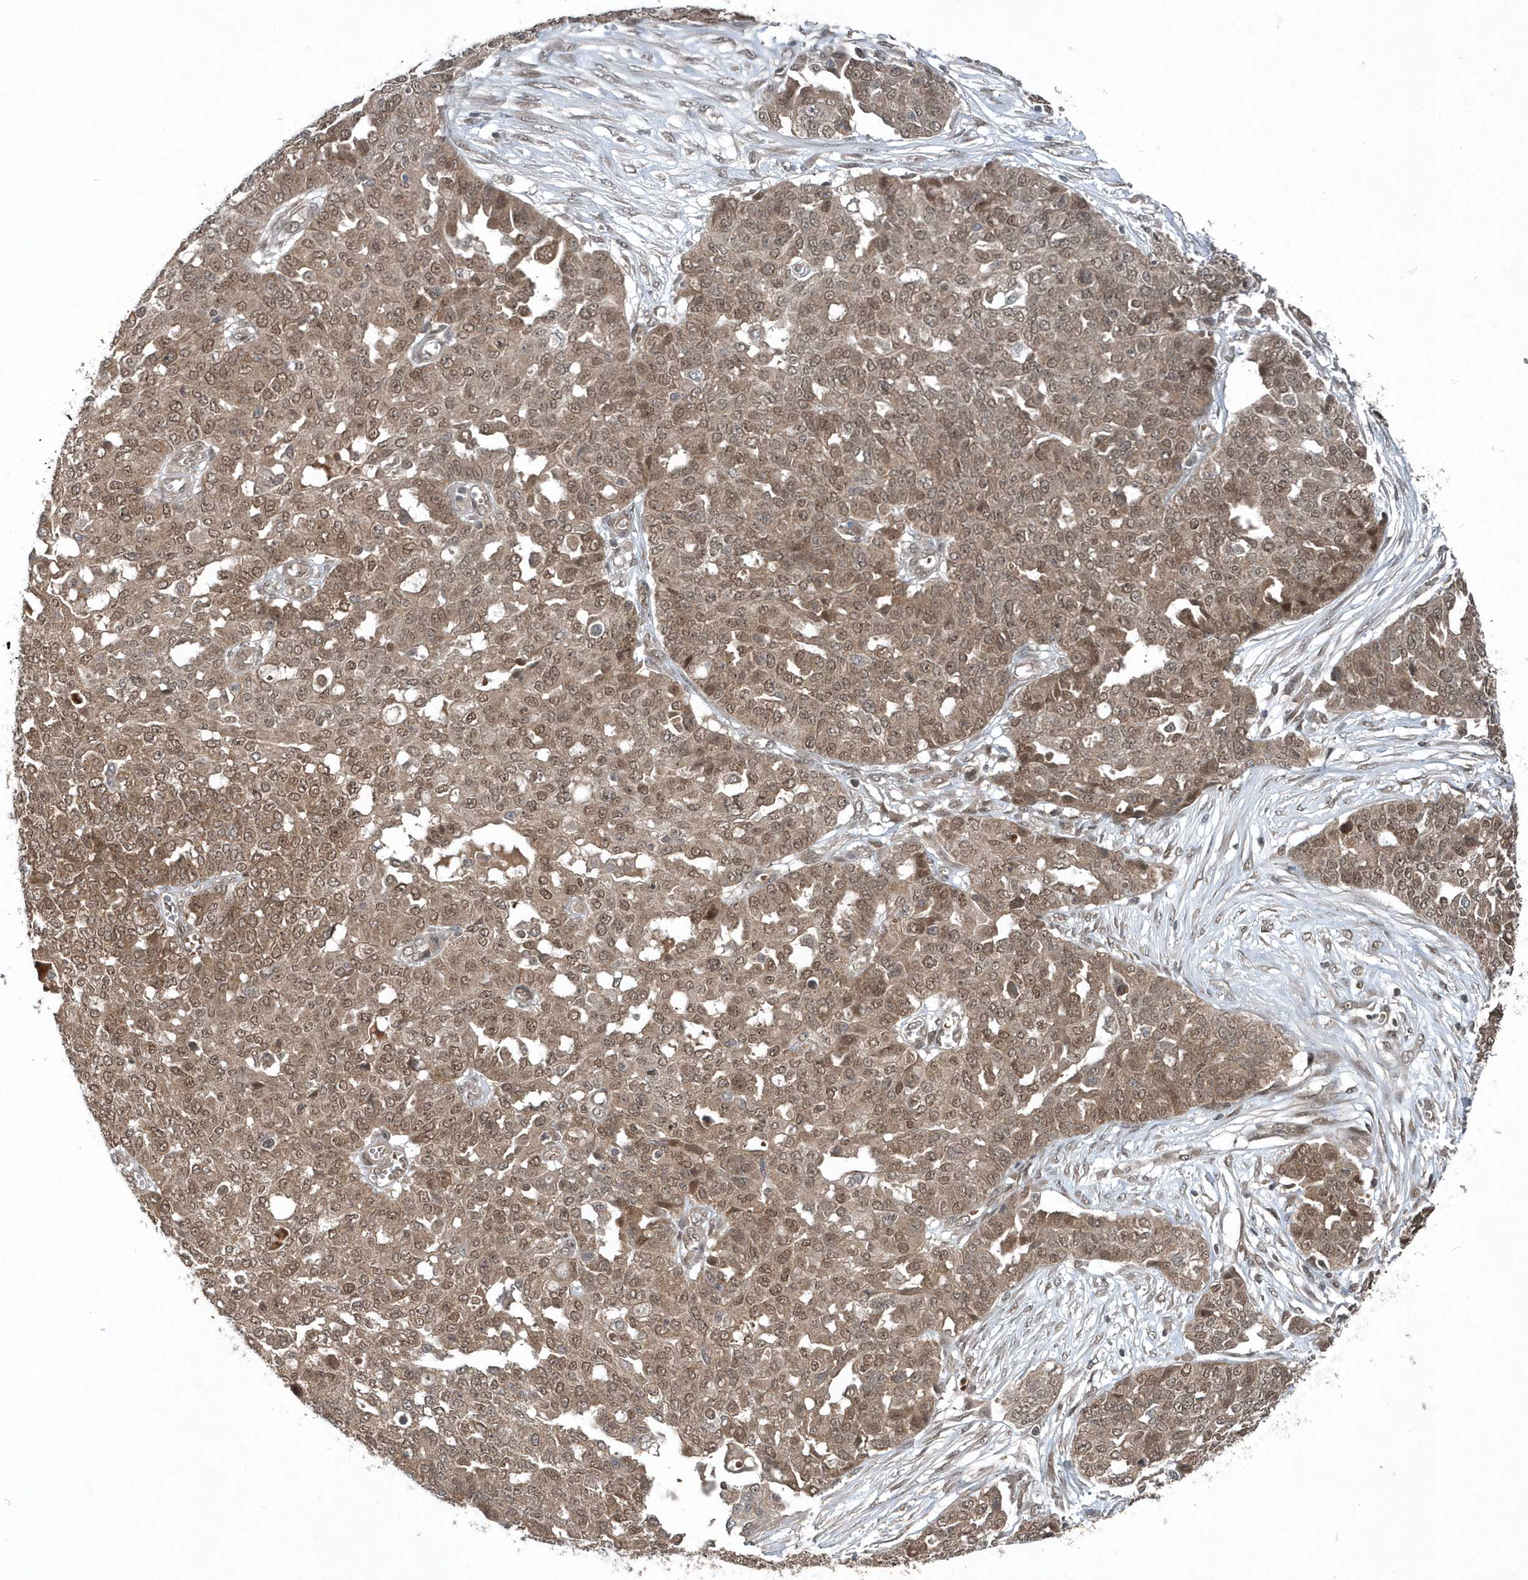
{"staining": {"intensity": "moderate", "quantity": ">75%", "location": "cytoplasmic/membranous,nuclear"}, "tissue": "ovarian cancer", "cell_type": "Tumor cells", "image_type": "cancer", "snomed": [{"axis": "morphology", "description": "Cystadenocarcinoma, serous, NOS"}, {"axis": "topography", "description": "Soft tissue"}, {"axis": "topography", "description": "Ovary"}], "caption": "Serous cystadenocarcinoma (ovarian) tissue displays moderate cytoplasmic/membranous and nuclear staining in about >75% of tumor cells, visualized by immunohistochemistry.", "gene": "QTRT2", "patient": {"sex": "female", "age": 57}}